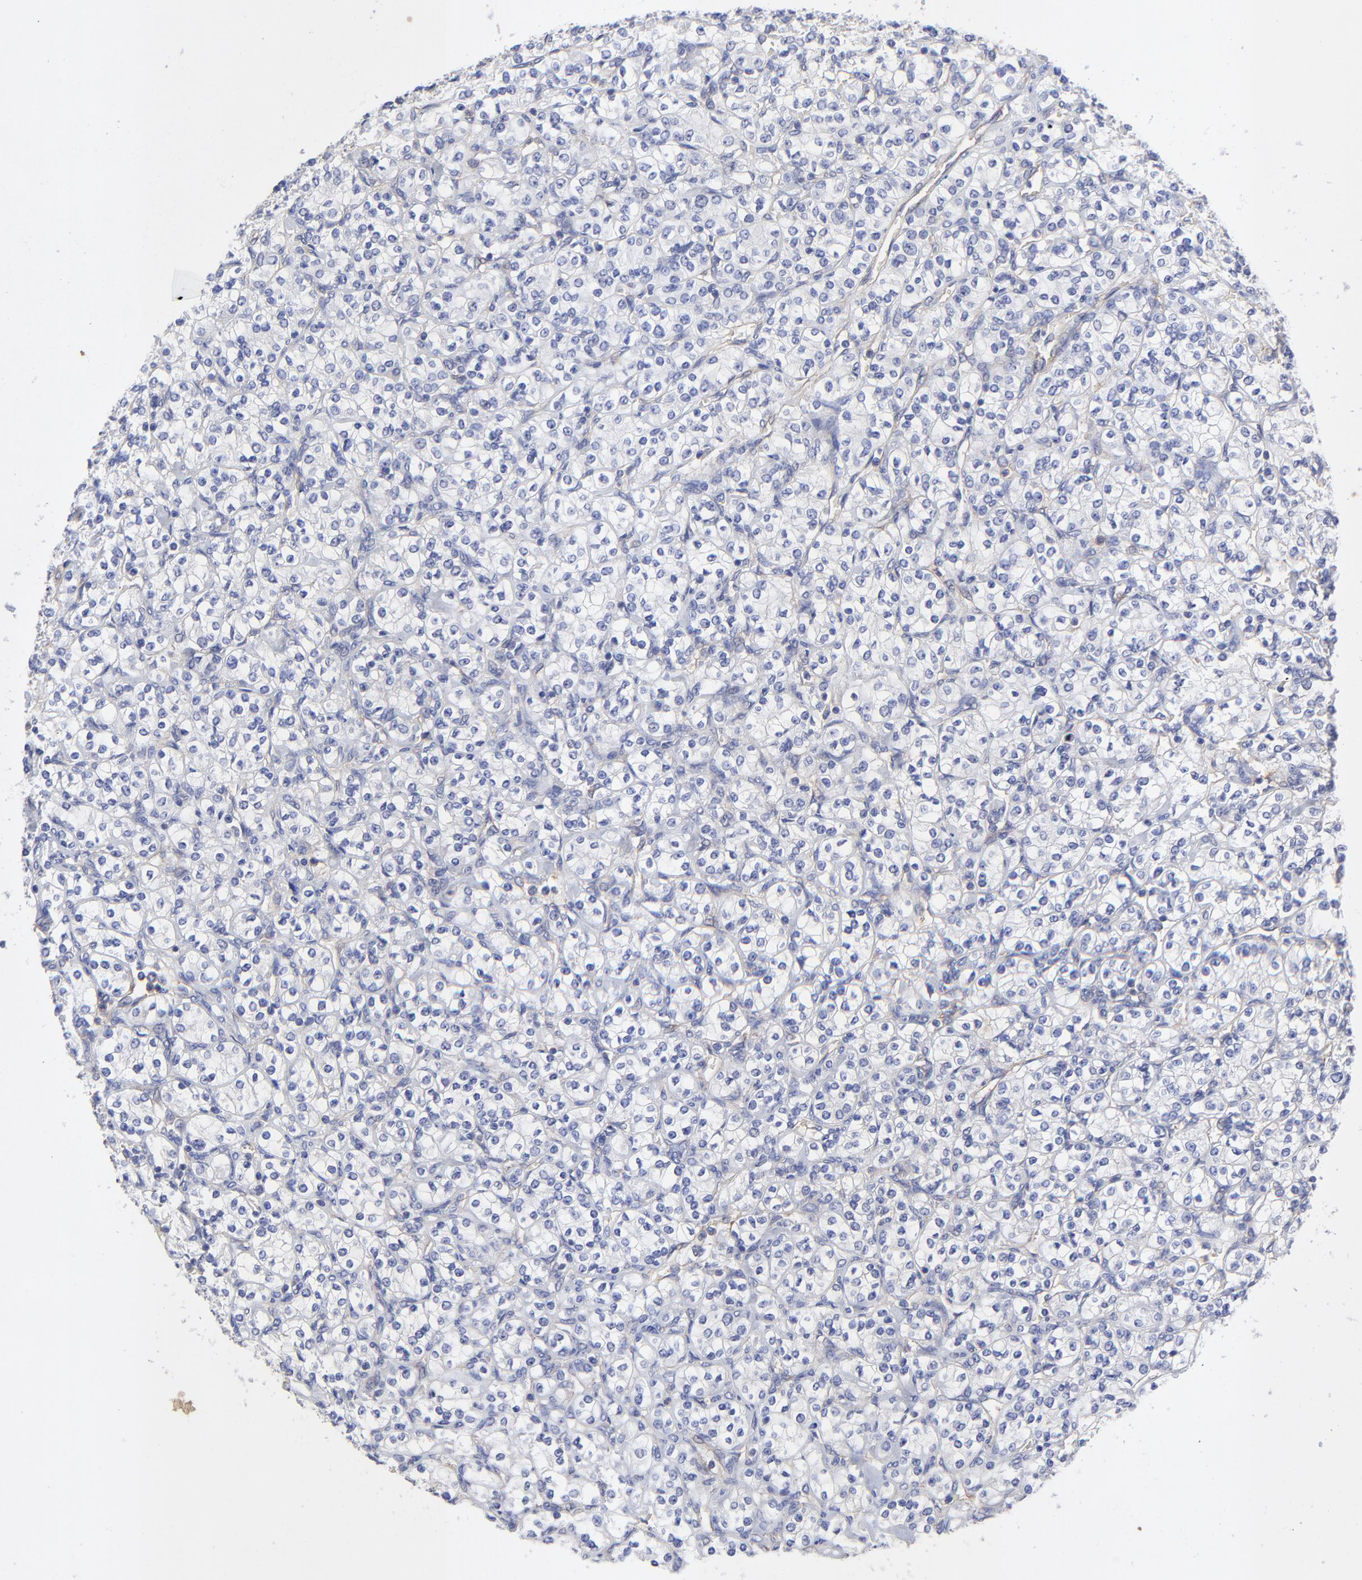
{"staining": {"intensity": "negative", "quantity": "none", "location": "none"}, "tissue": "renal cancer", "cell_type": "Tumor cells", "image_type": "cancer", "snomed": [{"axis": "morphology", "description": "Adenocarcinoma, NOS"}, {"axis": "topography", "description": "Kidney"}], "caption": "Immunohistochemical staining of renal cancer (adenocarcinoma) demonstrates no significant positivity in tumor cells.", "gene": "SULF2", "patient": {"sex": "male", "age": 77}}